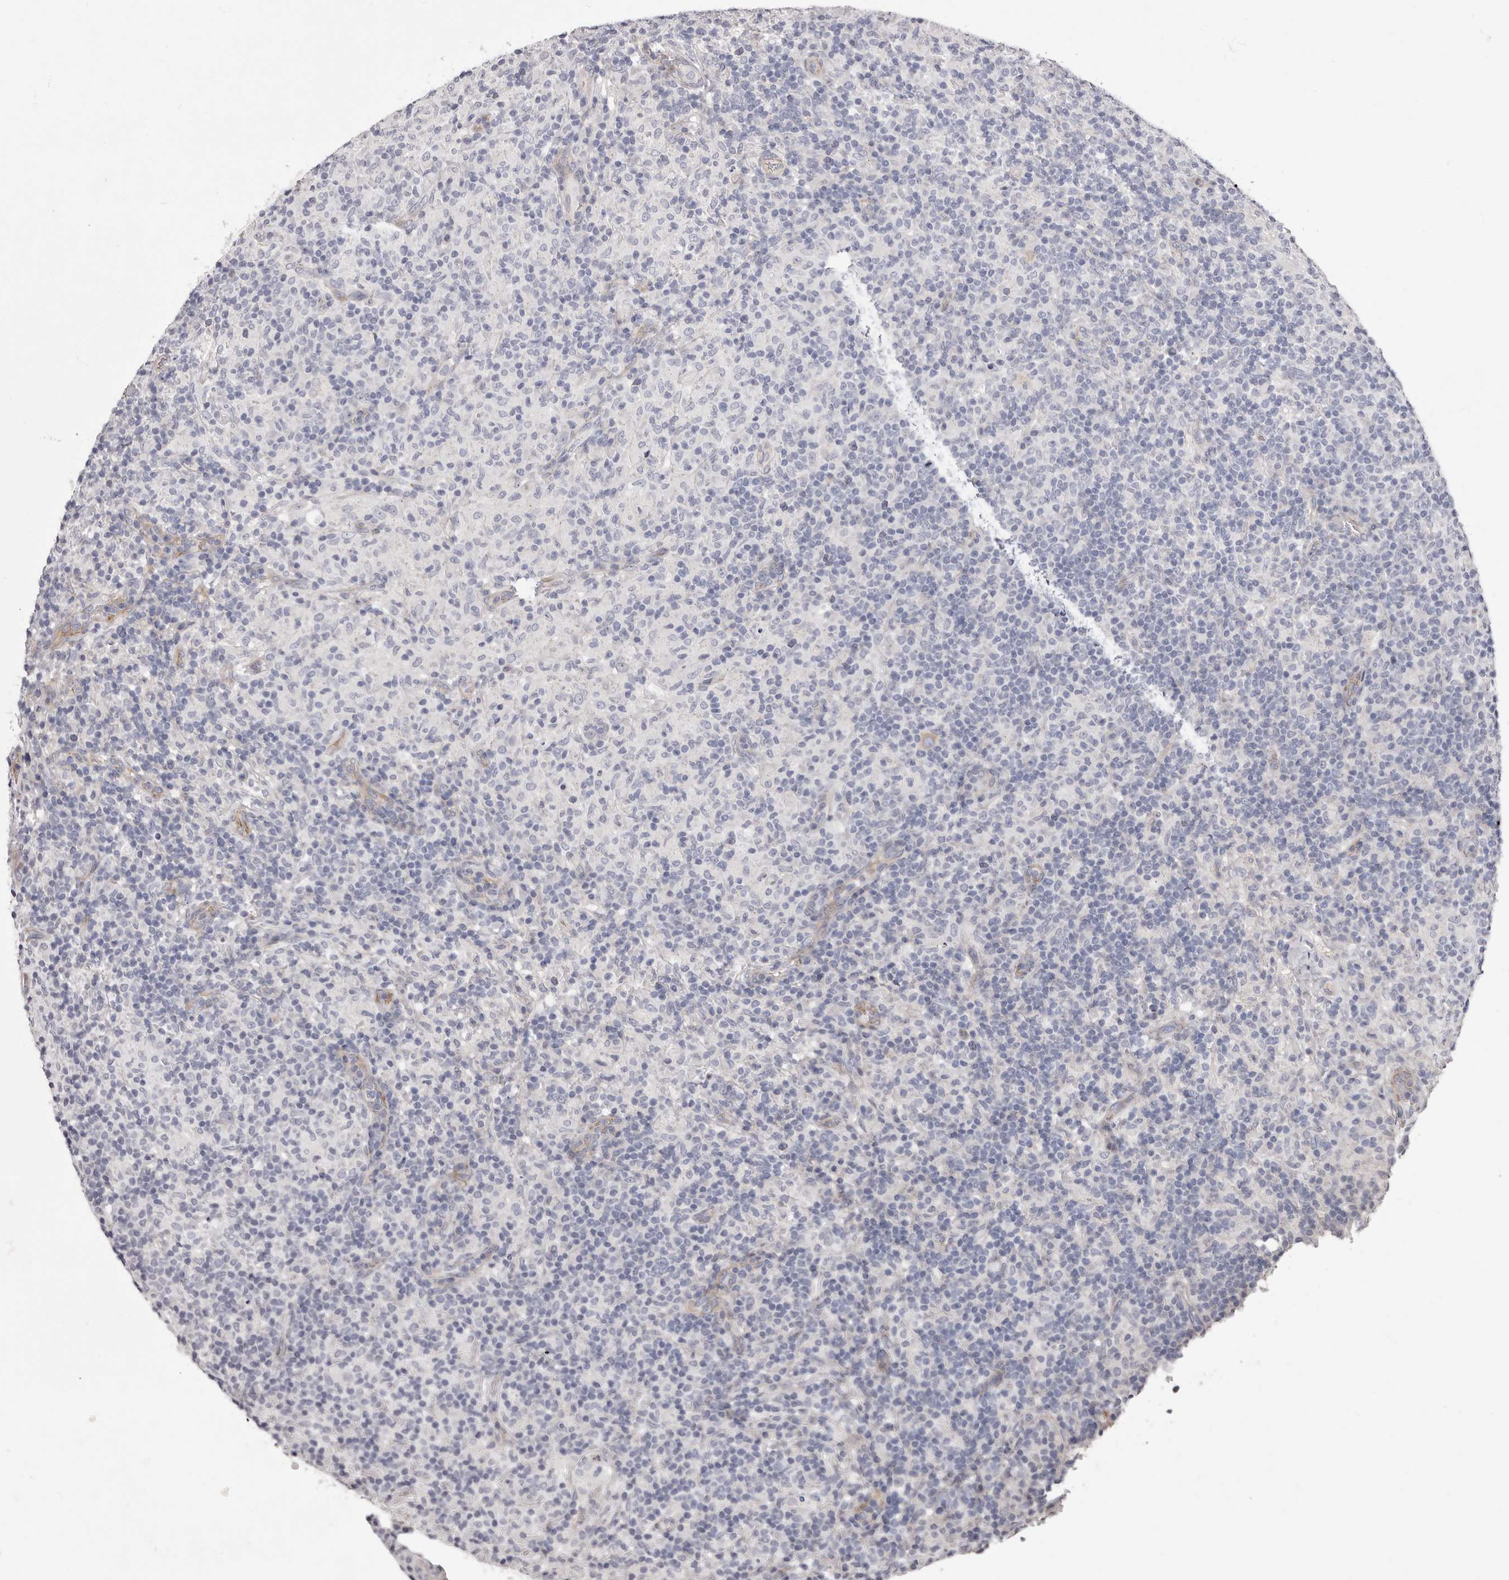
{"staining": {"intensity": "negative", "quantity": "none", "location": "none"}, "tissue": "lymphoma", "cell_type": "Tumor cells", "image_type": "cancer", "snomed": [{"axis": "morphology", "description": "Hodgkin's disease, NOS"}, {"axis": "topography", "description": "Lymph node"}], "caption": "This is an immunohistochemistry histopathology image of human Hodgkin's disease. There is no staining in tumor cells.", "gene": "PEG10", "patient": {"sex": "male", "age": 70}}